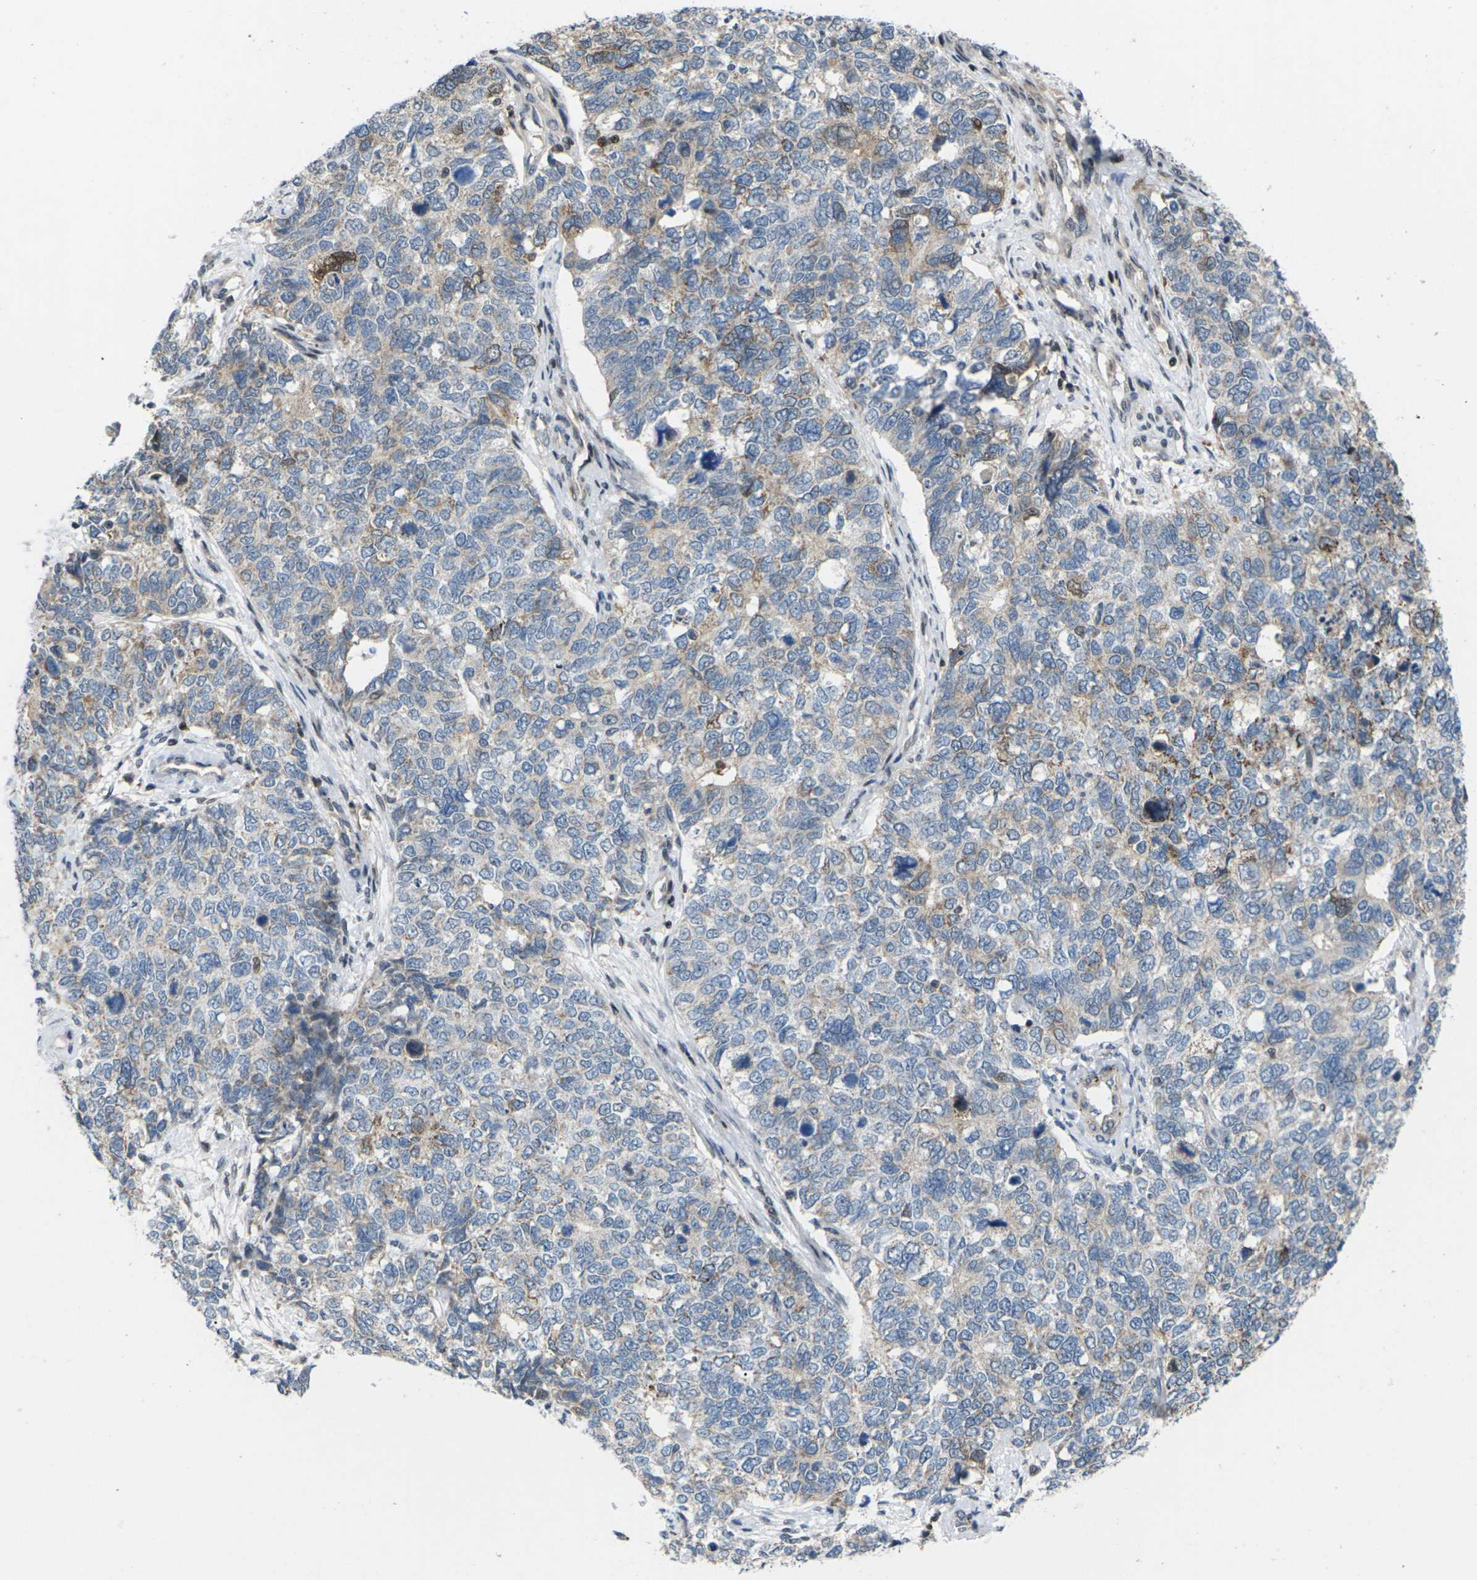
{"staining": {"intensity": "negative", "quantity": "none", "location": "none"}, "tissue": "cervical cancer", "cell_type": "Tumor cells", "image_type": "cancer", "snomed": [{"axis": "morphology", "description": "Squamous cell carcinoma, NOS"}, {"axis": "topography", "description": "Cervix"}], "caption": "The image displays no significant positivity in tumor cells of cervical cancer. (IHC, brightfield microscopy, high magnification).", "gene": "RPS6KA3", "patient": {"sex": "female", "age": 63}}